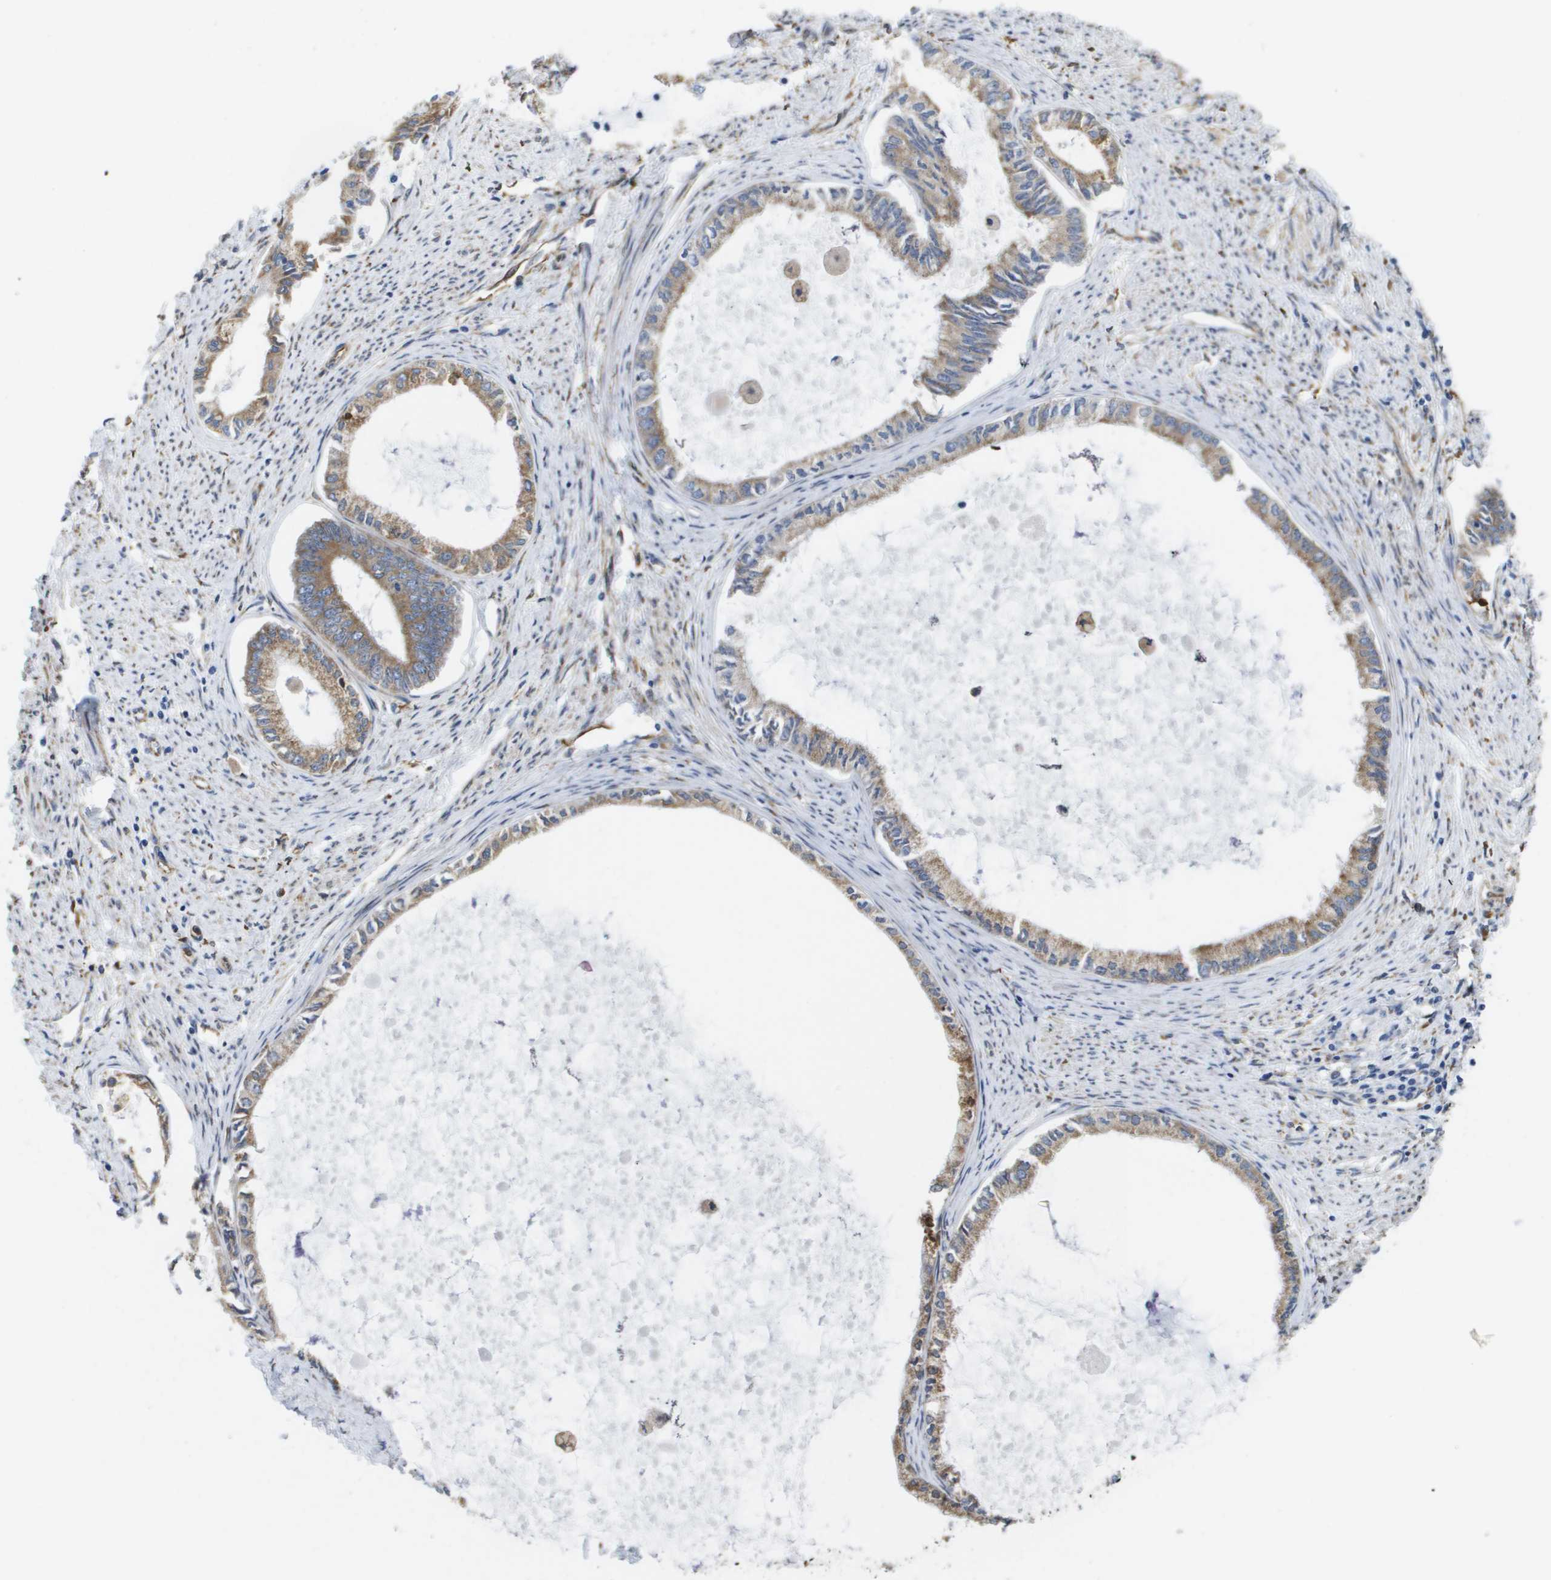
{"staining": {"intensity": "moderate", "quantity": ">75%", "location": "cytoplasmic/membranous"}, "tissue": "endometrial cancer", "cell_type": "Tumor cells", "image_type": "cancer", "snomed": [{"axis": "morphology", "description": "Adenocarcinoma, NOS"}, {"axis": "topography", "description": "Endometrium"}], "caption": "Human endometrial cancer (adenocarcinoma) stained for a protein (brown) reveals moderate cytoplasmic/membranous positive positivity in about >75% of tumor cells.", "gene": "ST3GAL2", "patient": {"sex": "female", "age": 86}}